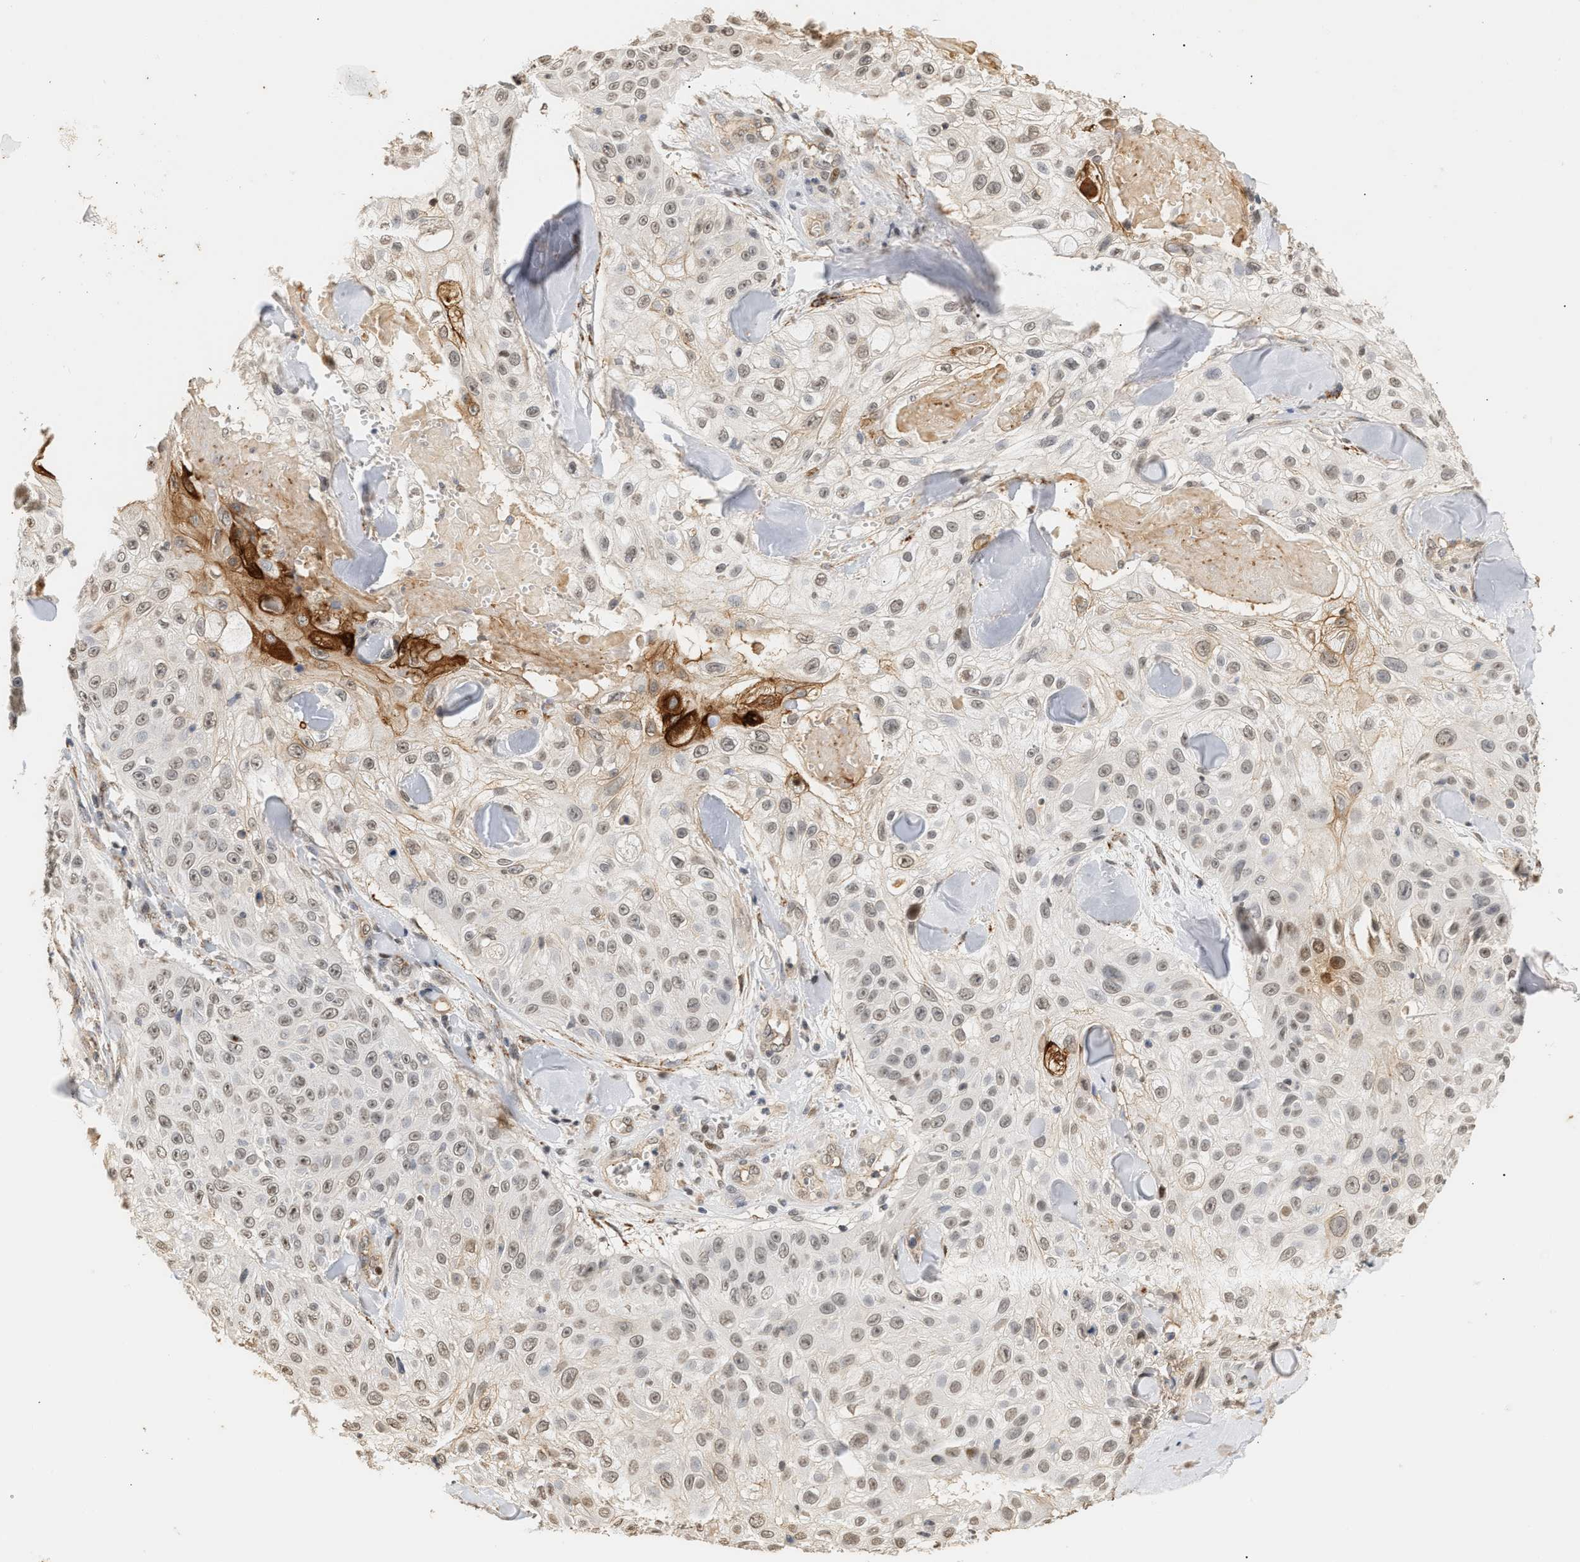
{"staining": {"intensity": "moderate", "quantity": "25%-75%", "location": "nuclear"}, "tissue": "skin cancer", "cell_type": "Tumor cells", "image_type": "cancer", "snomed": [{"axis": "morphology", "description": "Squamous cell carcinoma, NOS"}, {"axis": "topography", "description": "Skin"}], "caption": "Protein analysis of skin cancer (squamous cell carcinoma) tissue reveals moderate nuclear positivity in approximately 25%-75% of tumor cells.", "gene": "PLXND1", "patient": {"sex": "male", "age": 86}}